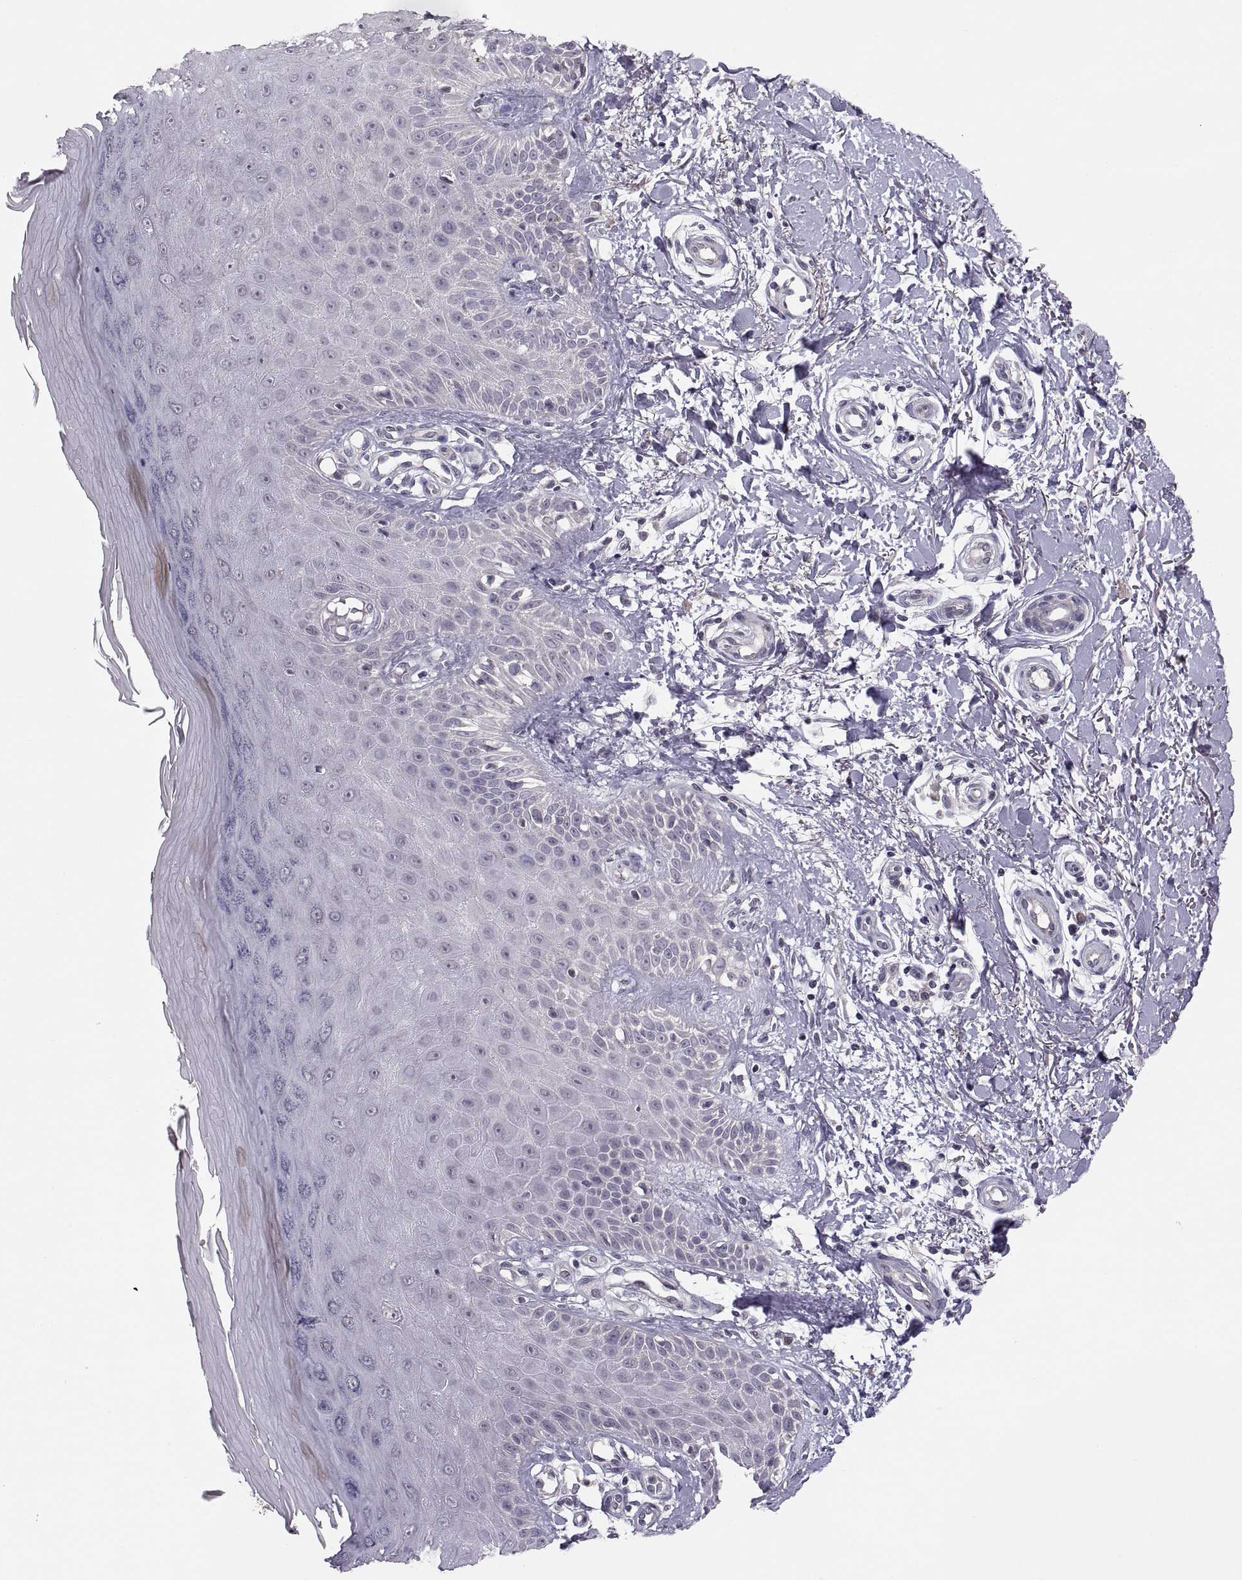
{"staining": {"intensity": "negative", "quantity": "none", "location": "none"}, "tissue": "skin", "cell_type": "Fibroblasts", "image_type": "normal", "snomed": [{"axis": "morphology", "description": "Normal tissue, NOS"}, {"axis": "morphology", "description": "Inflammation, NOS"}, {"axis": "morphology", "description": "Fibrosis, NOS"}, {"axis": "topography", "description": "Skin"}], "caption": "An IHC histopathology image of normal skin is shown. There is no staining in fibroblasts of skin. (Immunohistochemistry (ihc), brightfield microscopy, high magnification).", "gene": "PAX2", "patient": {"sex": "male", "age": 71}}